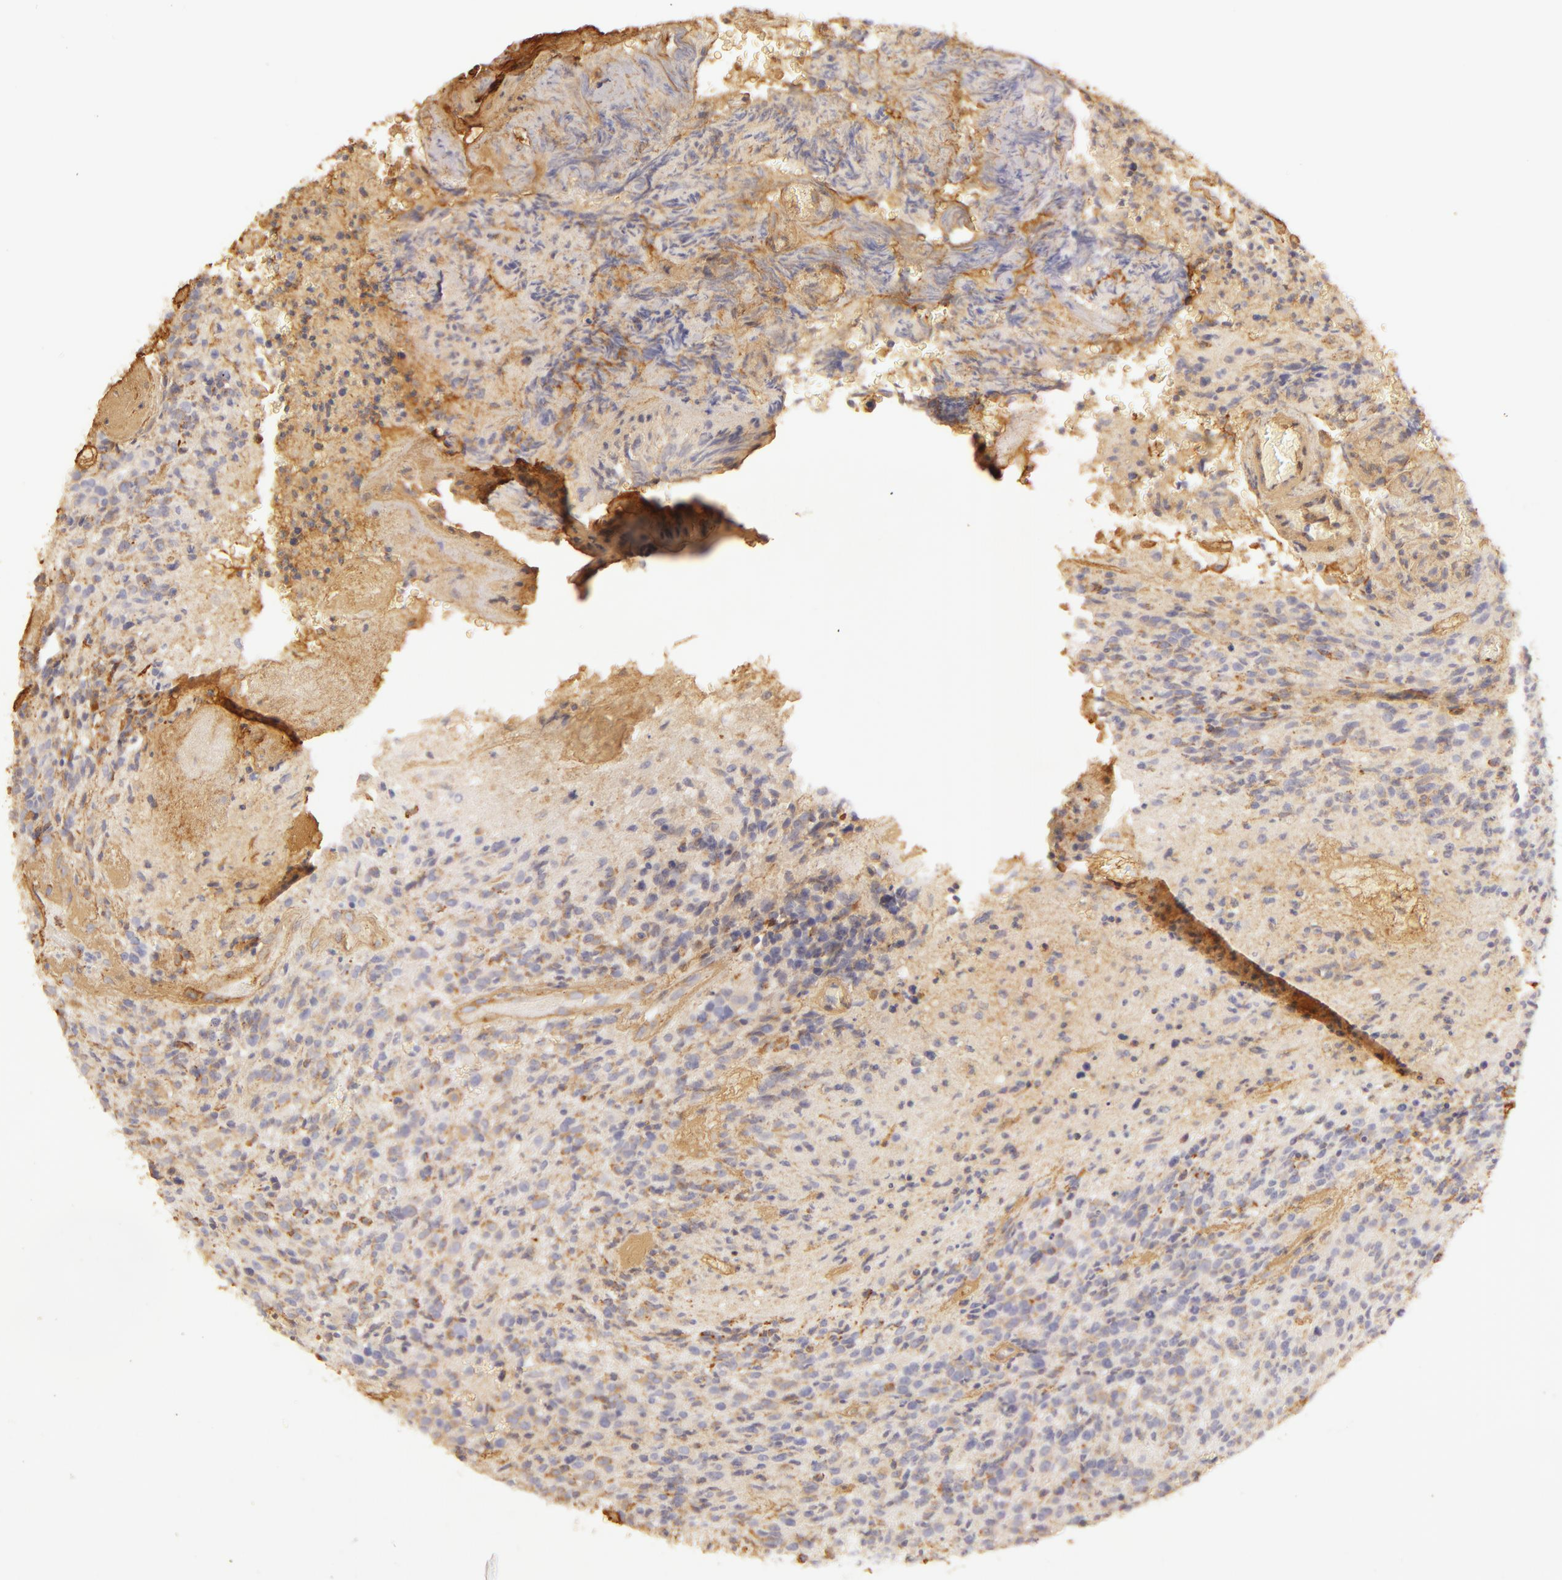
{"staining": {"intensity": "negative", "quantity": "none", "location": "none"}, "tissue": "glioma", "cell_type": "Tumor cells", "image_type": "cancer", "snomed": [{"axis": "morphology", "description": "Glioma, malignant, High grade"}, {"axis": "topography", "description": "Brain"}], "caption": "The immunohistochemistry (IHC) photomicrograph has no significant expression in tumor cells of malignant glioma (high-grade) tissue.", "gene": "COL4A1", "patient": {"sex": "male", "age": 36}}